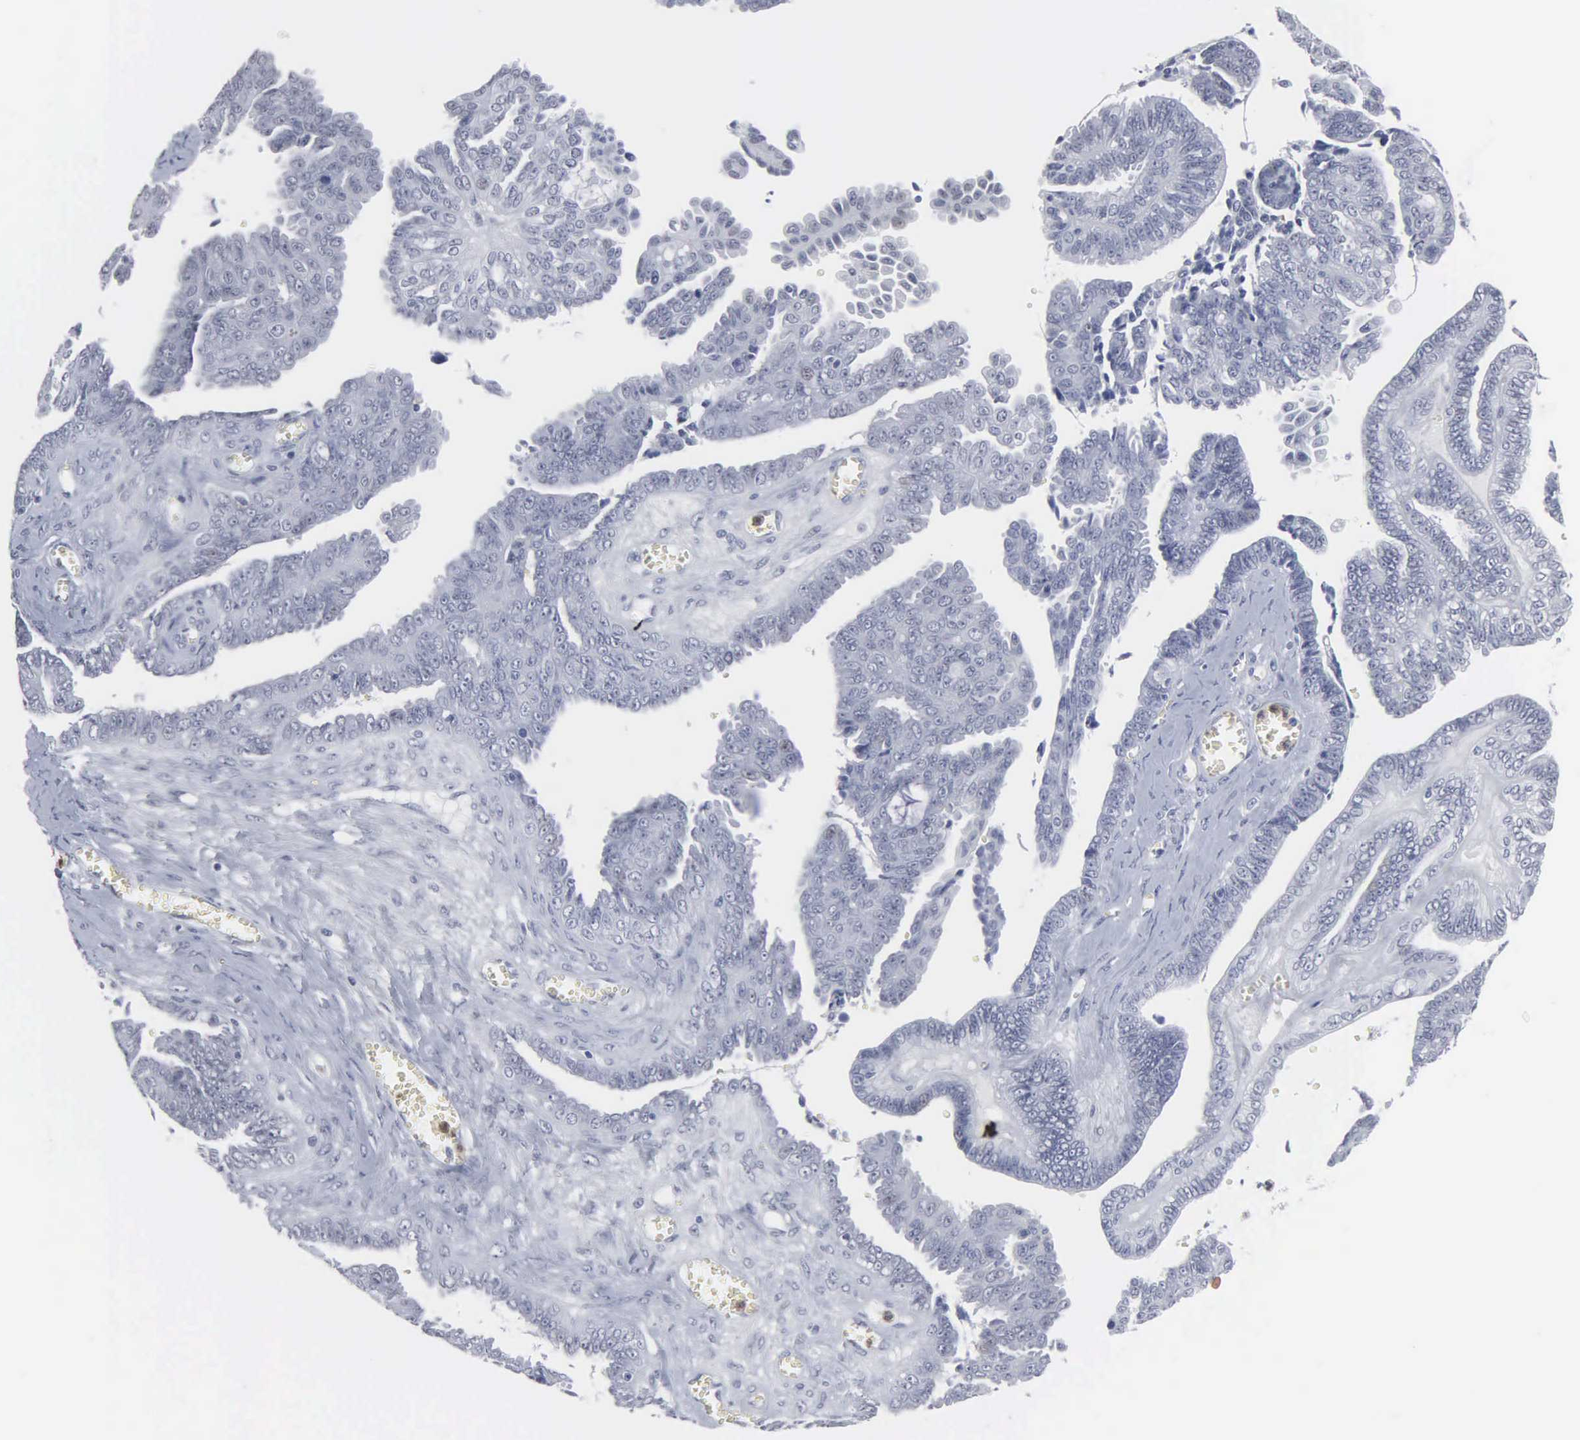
{"staining": {"intensity": "negative", "quantity": "none", "location": "none"}, "tissue": "ovarian cancer", "cell_type": "Tumor cells", "image_type": "cancer", "snomed": [{"axis": "morphology", "description": "Cystadenocarcinoma, serous, NOS"}, {"axis": "topography", "description": "Ovary"}], "caption": "The photomicrograph shows no staining of tumor cells in serous cystadenocarcinoma (ovarian). Nuclei are stained in blue.", "gene": "SPIN3", "patient": {"sex": "female", "age": 71}}